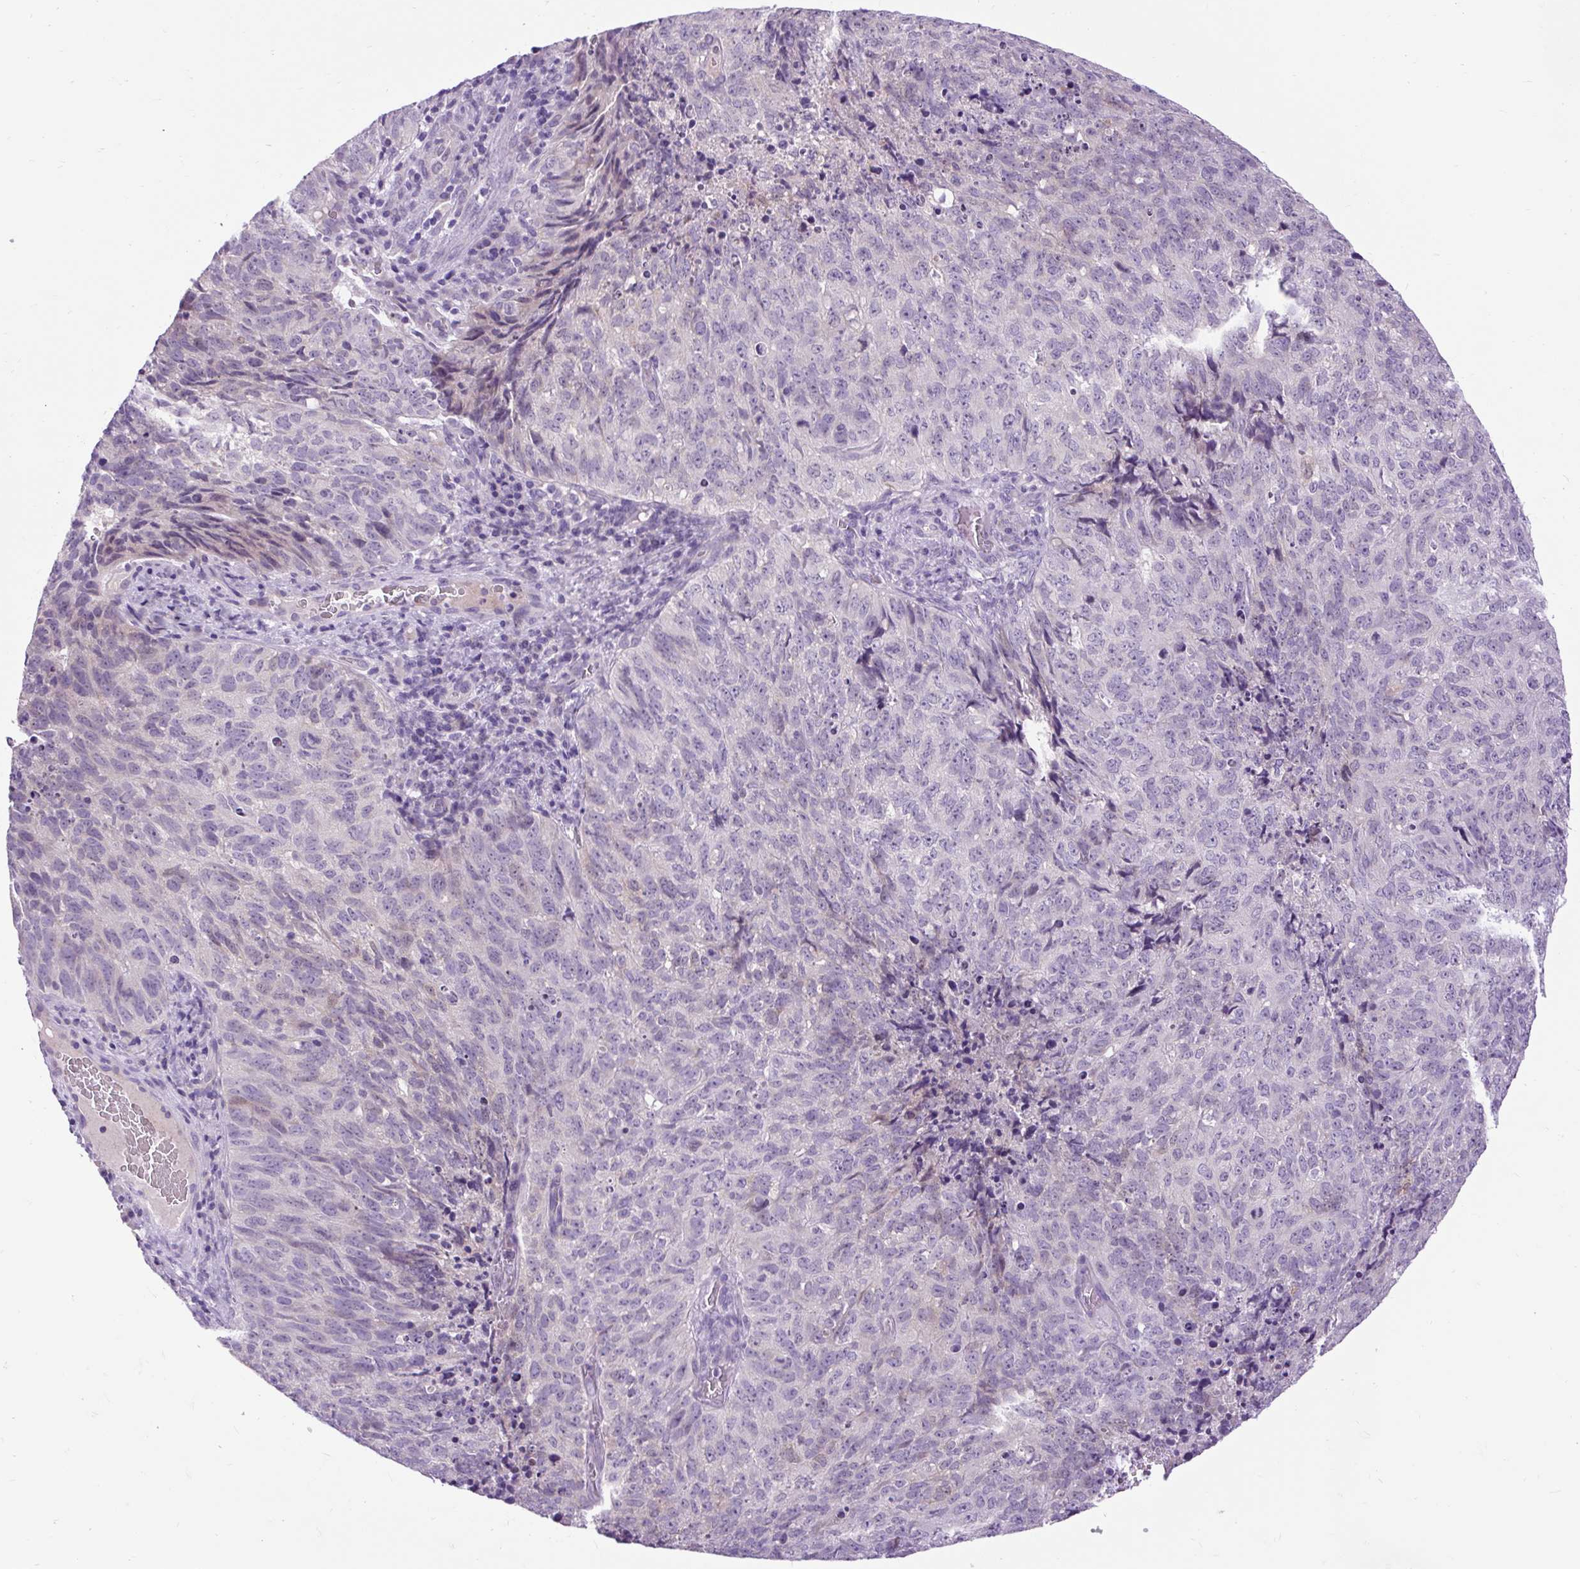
{"staining": {"intensity": "negative", "quantity": "none", "location": "none"}, "tissue": "cervical cancer", "cell_type": "Tumor cells", "image_type": "cancer", "snomed": [{"axis": "morphology", "description": "Adenocarcinoma, NOS"}, {"axis": "topography", "description": "Cervix"}], "caption": "There is no significant staining in tumor cells of cervical cancer. The staining is performed using DAB brown chromogen with nuclei counter-stained in using hematoxylin.", "gene": "FABP7", "patient": {"sex": "female", "age": 38}}